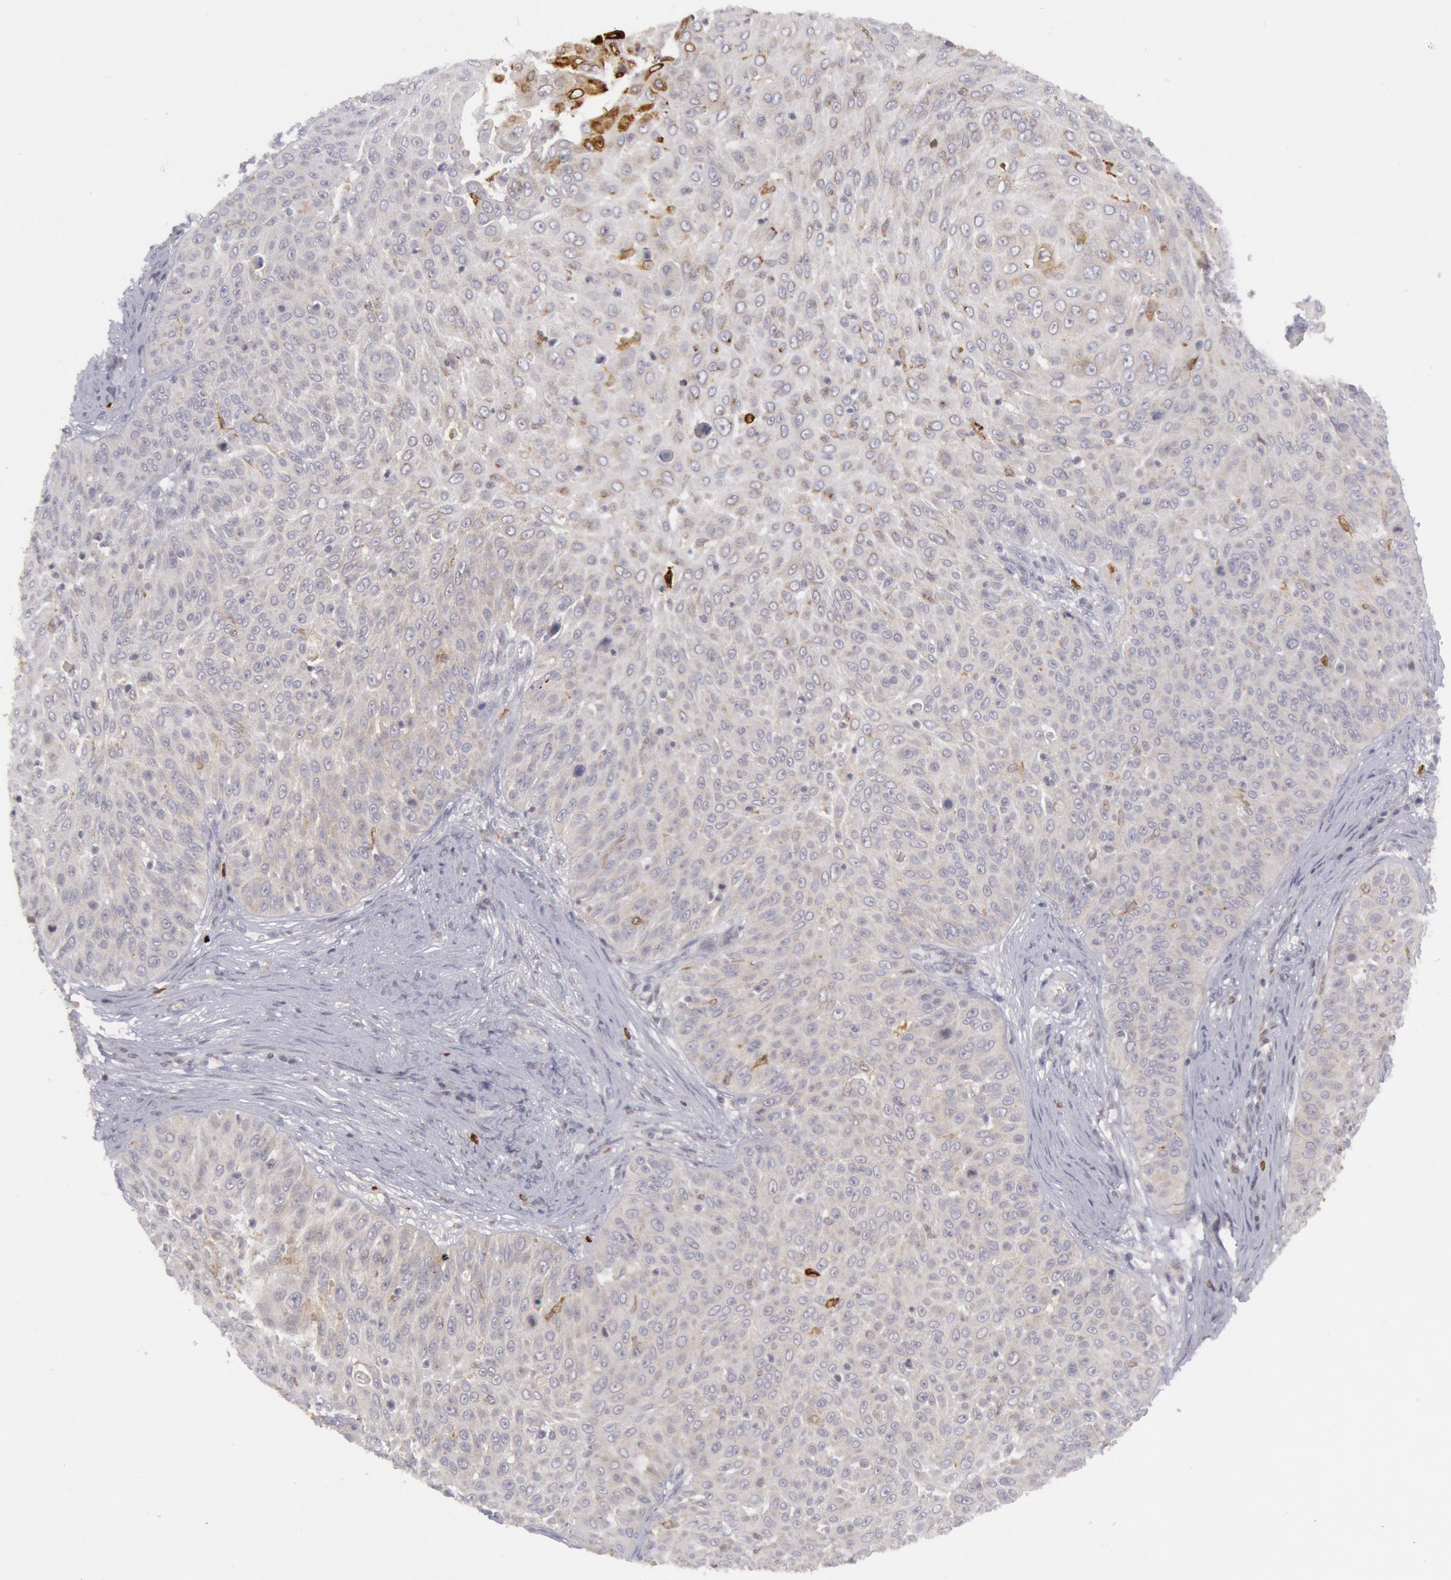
{"staining": {"intensity": "strong", "quantity": "<25%", "location": "cytoplasmic/membranous"}, "tissue": "skin cancer", "cell_type": "Tumor cells", "image_type": "cancer", "snomed": [{"axis": "morphology", "description": "Squamous cell carcinoma, NOS"}, {"axis": "topography", "description": "Skin"}], "caption": "High-magnification brightfield microscopy of skin cancer stained with DAB (3,3'-diaminobenzidine) (brown) and counterstained with hematoxylin (blue). tumor cells exhibit strong cytoplasmic/membranous expression is identified in about<25% of cells.", "gene": "PTGS2", "patient": {"sex": "male", "age": 82}}